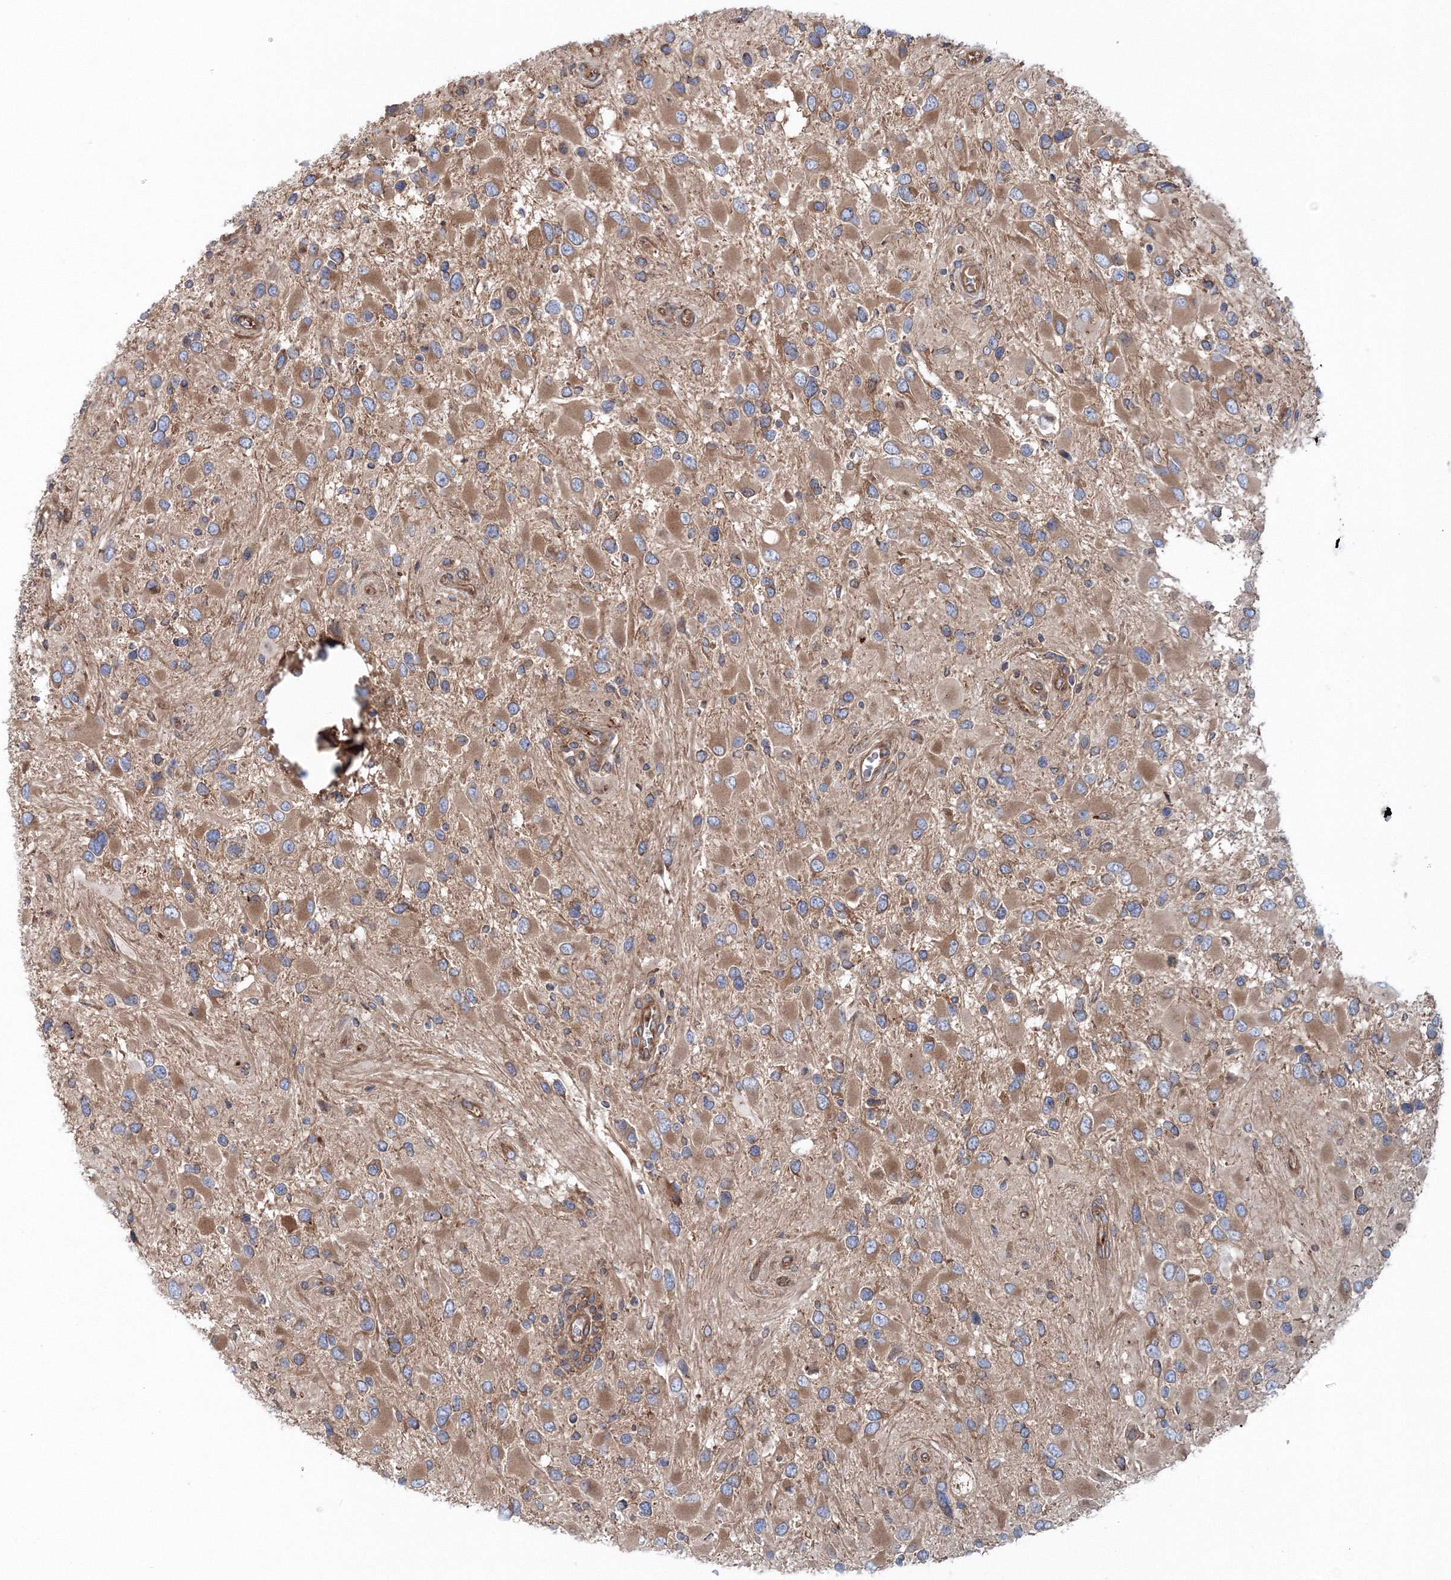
{"staining": {"intensity": "moderate", "quantity": ">75%", "location": "cytoplasmic/membranous"}, "tissue": "glioma", "cell_type": "Tumor cells", "image_type": "cancer", "snomed": [{"axis": "morphology", "description": "Glioma, malignant, High grade"}, {"axis": "topography", "description": "Brain"}], "caption": "Protein analysis of high-grade glioma (malignant) tissue exhibits moderate cytoplasmic/membranous expression in approximately >75% of tumor cells.", "gene": "EXOC1", "patient": {"sex": "male", "age": 53}}